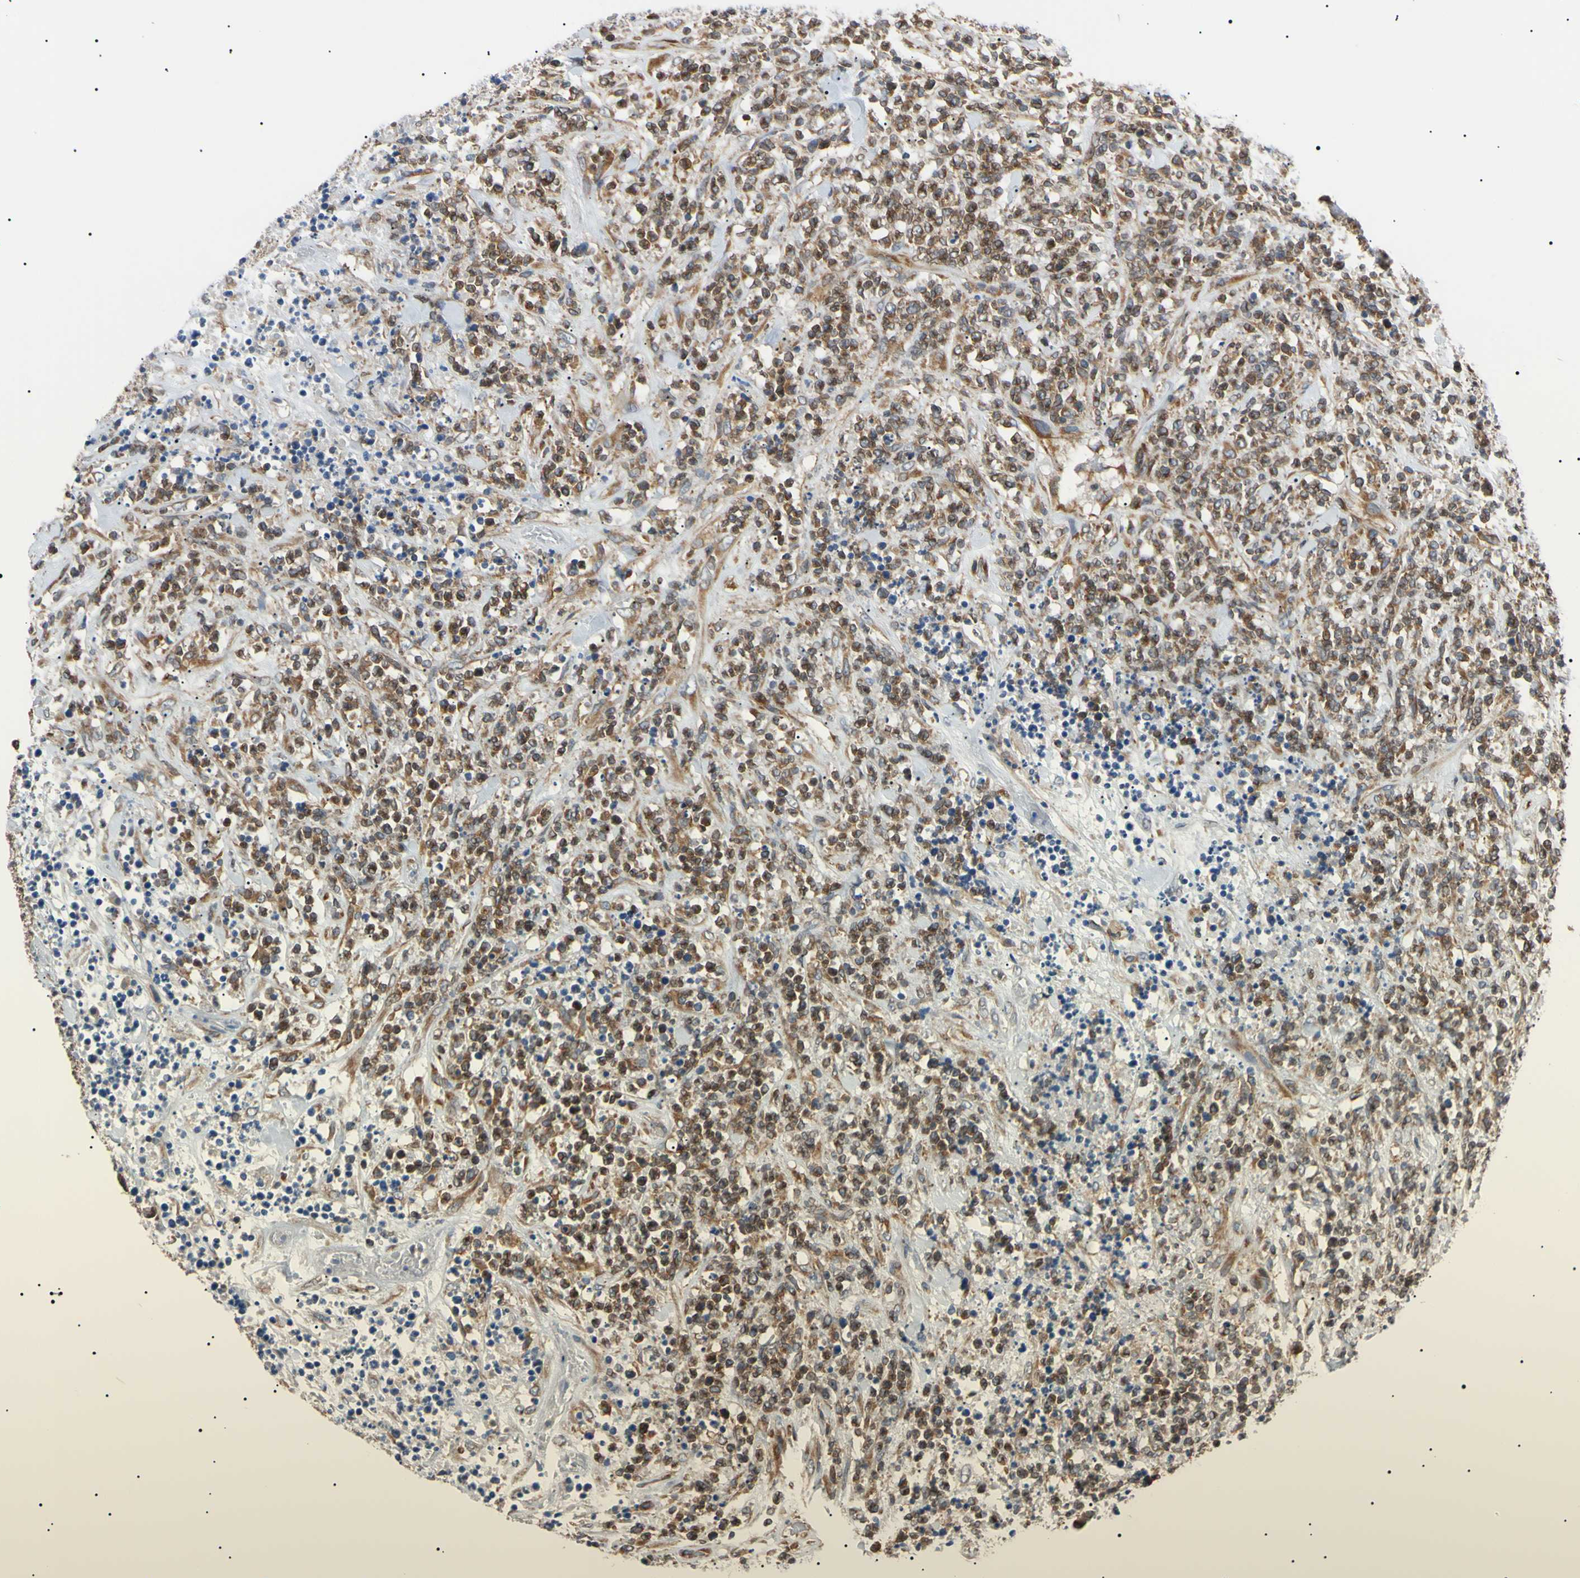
{"staining": {"intensity": "moderate", "quantity": ">75%", "location": "cytoplasmic/membranous"}, "tissue": "lymphoma", "cell_type": "Tumor cells", "image_type": "cancer", "snomed": [{"axis": "morphology", "description": "Malignant lymphoma, non-Hodgkin's type, High grade"}, {"axis": "topography", "description": "Soft tissue"}], "caption": "High-grade malignant lymphoma, non-Hodgkin's type stained with IHC exhibits moderate cytoplasmic/membranous expression in about >75% of tumor cells.", "gene": "VAPA", "patient": {"sex": "male", "age": 18}}